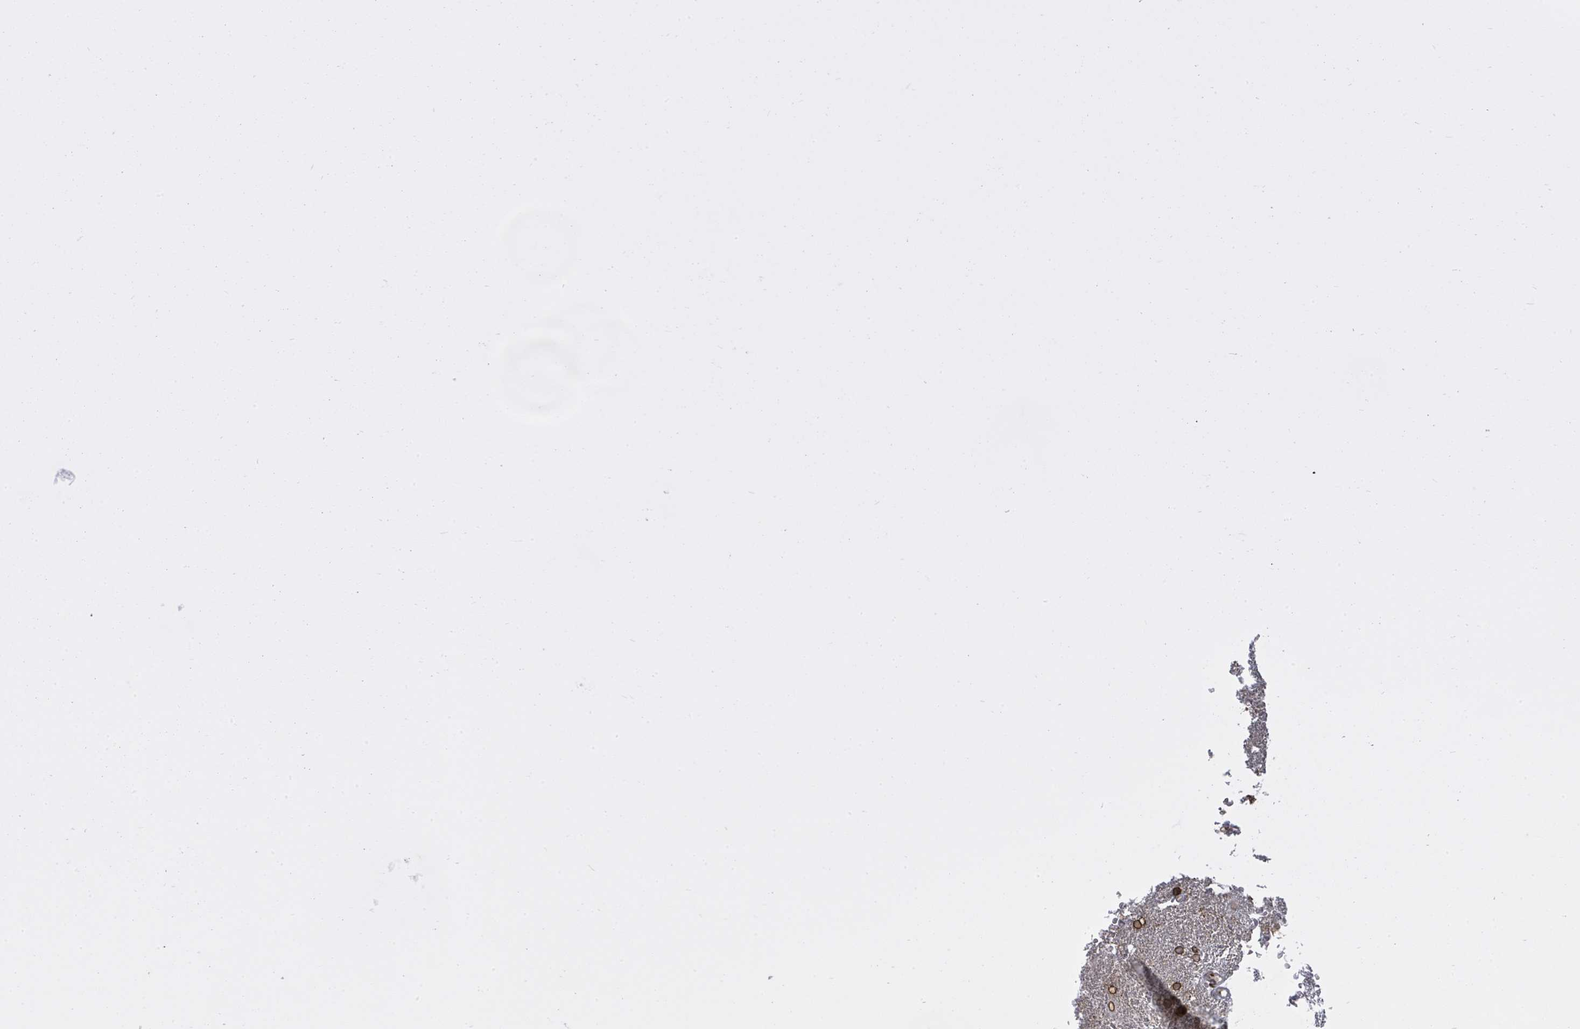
{"staining": {"intensity": "strong", "quantity": ">75%", "location": "cytoplasmic/membranous,nuclear"}, "tissue": "glioma", "cell_type": "Tumor cells", "image_type": "cancer", "snomed": [{"axis": "morphology", "description": "Glioma, malignant, High grade"}, {"axis": "topography", "description": "Brain"}], "caption": "A high-resolution photomicrograph shows immunohistochemistry staining of glioma, which shows strong cytoplasmic/membranous and nuclear positivity in approximately >75% of tumor cells.", "gene": "ARFGAP1", "patient": {"sex": "male", "age": 72}}